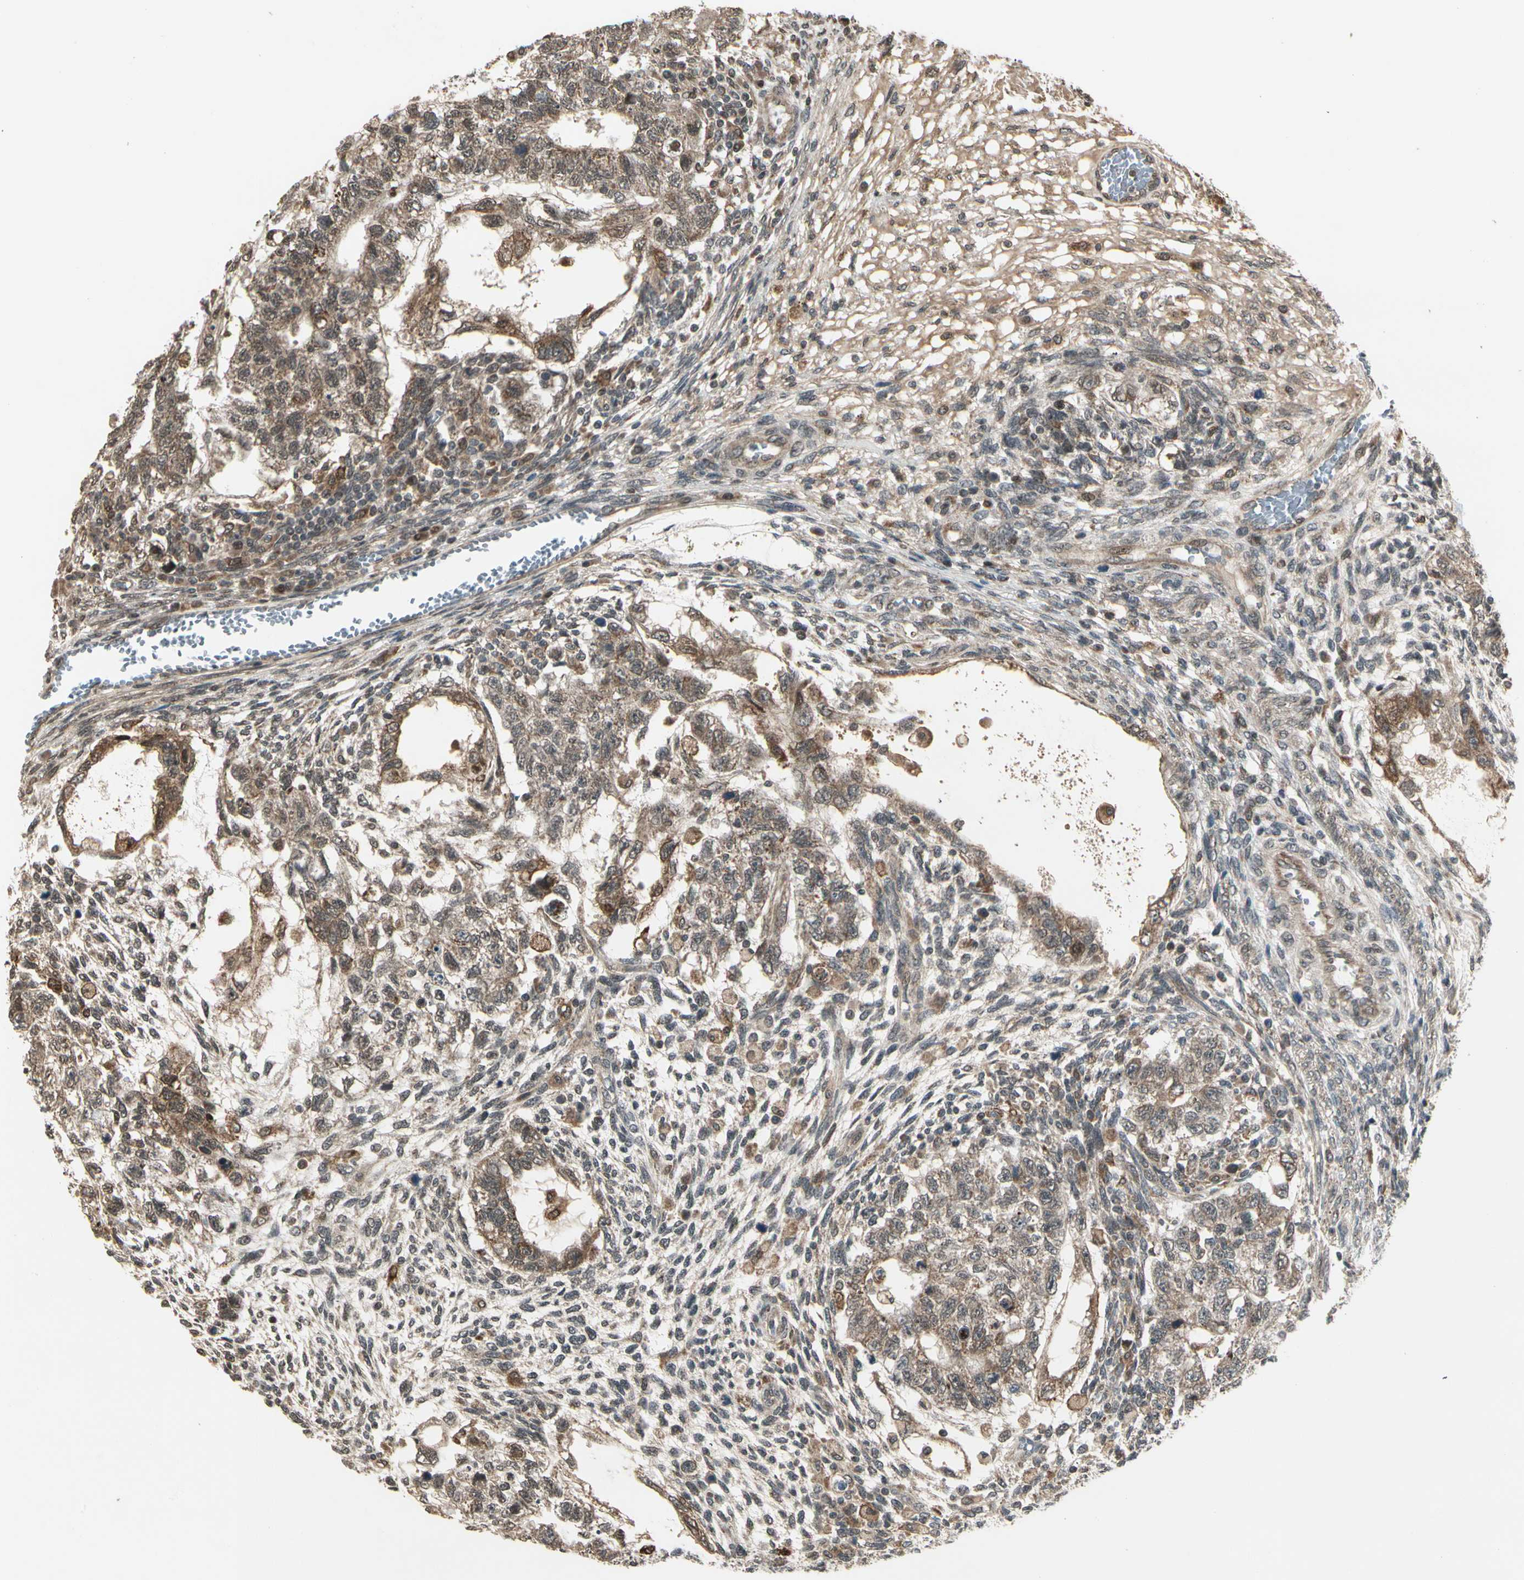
{"staining": {"intensity": "weak", "quantity": ">75%", "location": "cytoplasmic/membranous"}, "tissue": "testis cancer", "cell_type": "Tumor cells", "image_type": "cancer", "snomed": [{"axis": "morphology", "description": "Normal tissue, NOS"}, {"axis": "morphology", "description": "Carcinoma, Embryonal, NOS"}, {"axis": "topography", "description": "Testis"}], "caption": "This image exhibits immunohistochemistry (IHC) staining of human embryonal carcinoma (testis), with low weak cytoplasmic/membranous positivity in approximately >75% of tumor cells.", "gene": "GLUL", "patient": {"sex": "male", "age": 36}}